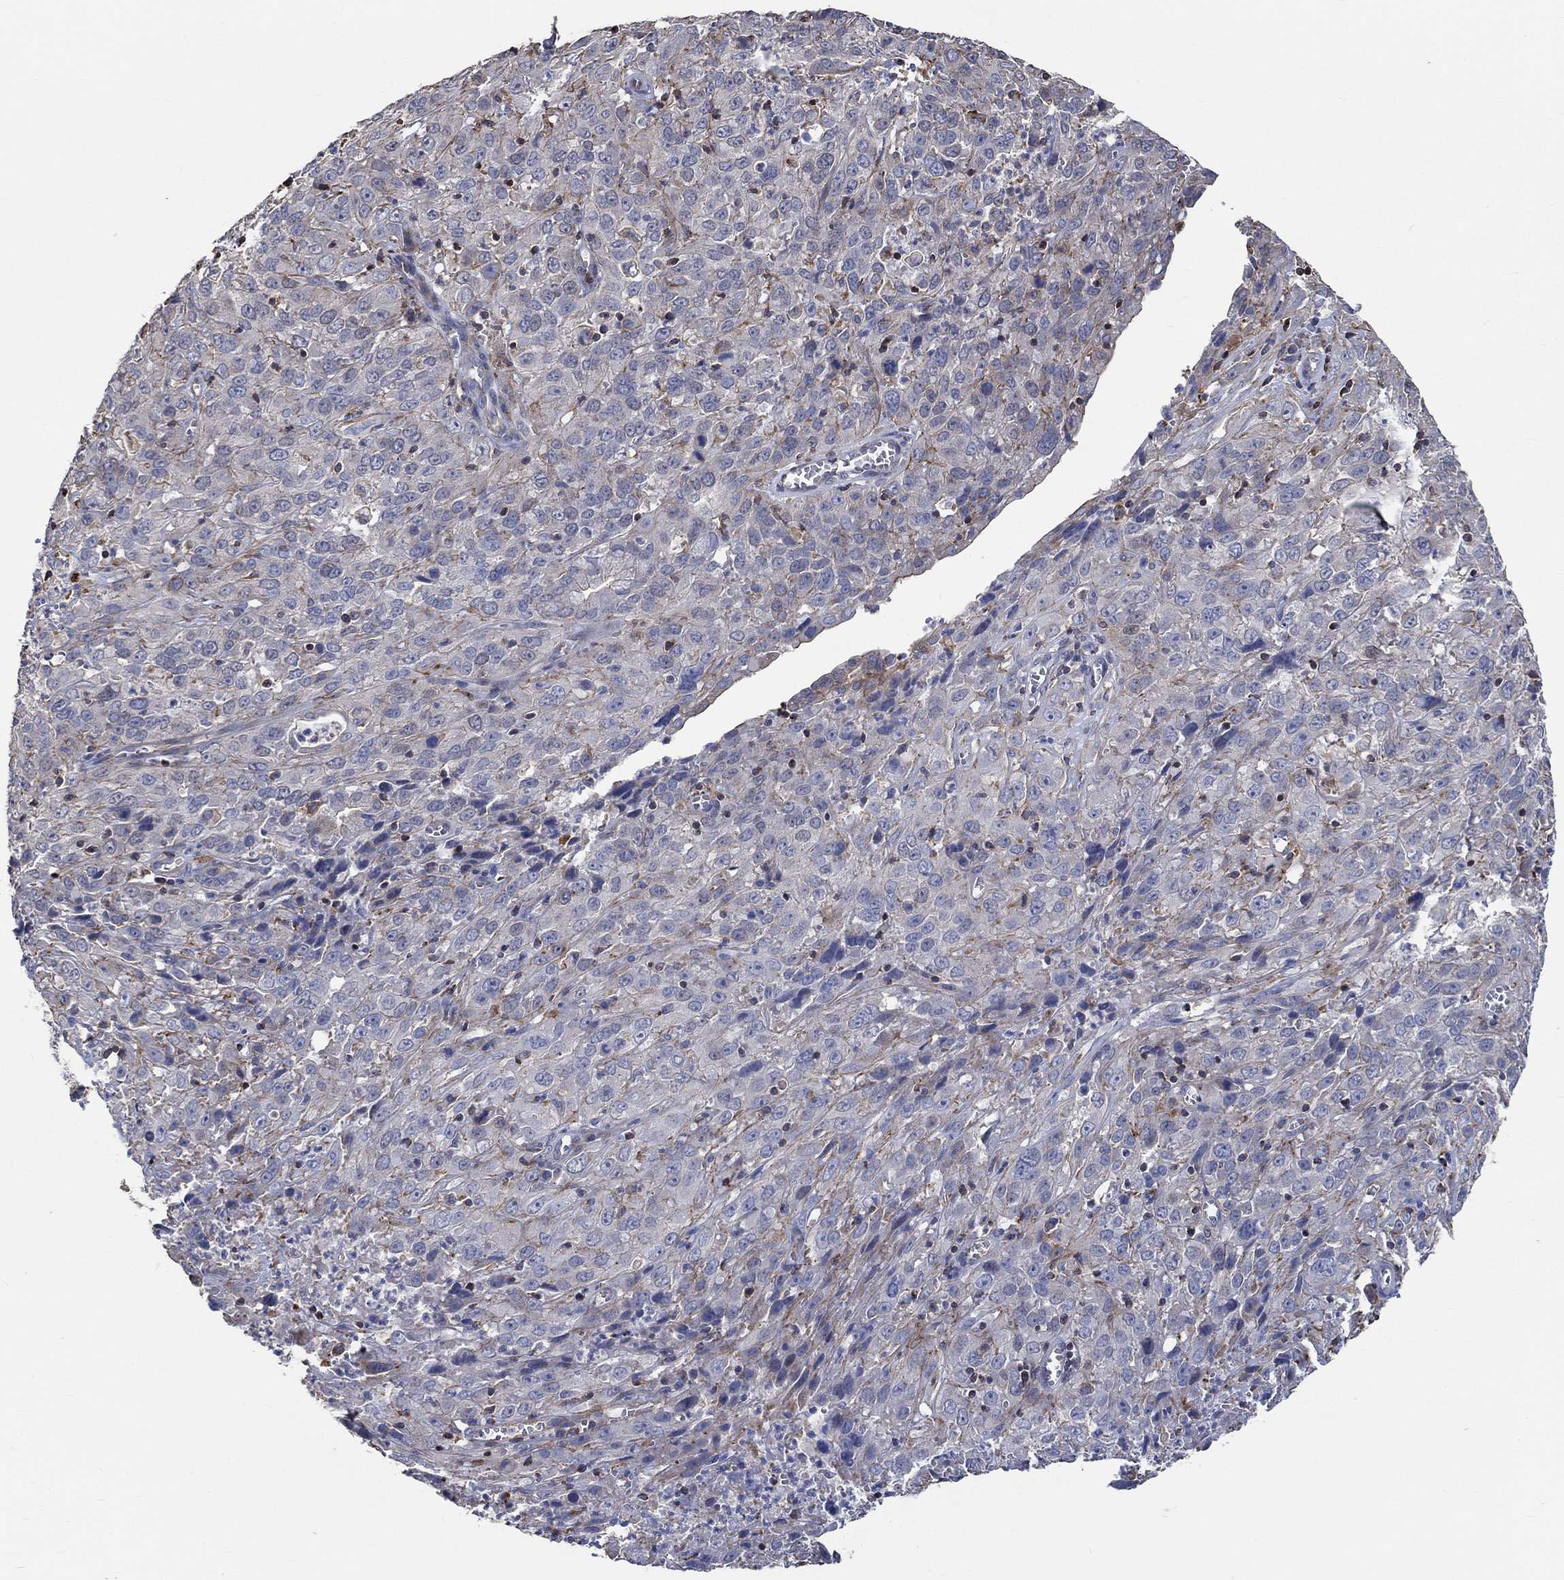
{"staining": {"intensity": "moderate", "quantity": "<25%", "location": "cytoplasmic/membranous"}, "tissue": "cervical cancer", "cell_type": "Tumor cells", "image_type": "cancer", "snomed": [{"axis": "morphology", "description": "Squamous cell carcinoma, NOS"}, {"axis": "topography", "description": "Cervix"}], "caption": "The image shows immunohistochemical staining of squamous cell carcinoma (cervical). There is moderate cytoplasmic/membranous staining is identified in approximately <25% of tumor cells.", "gene": "TNFAIP8L3", "patient": {"sex": "female", "age": 32}}